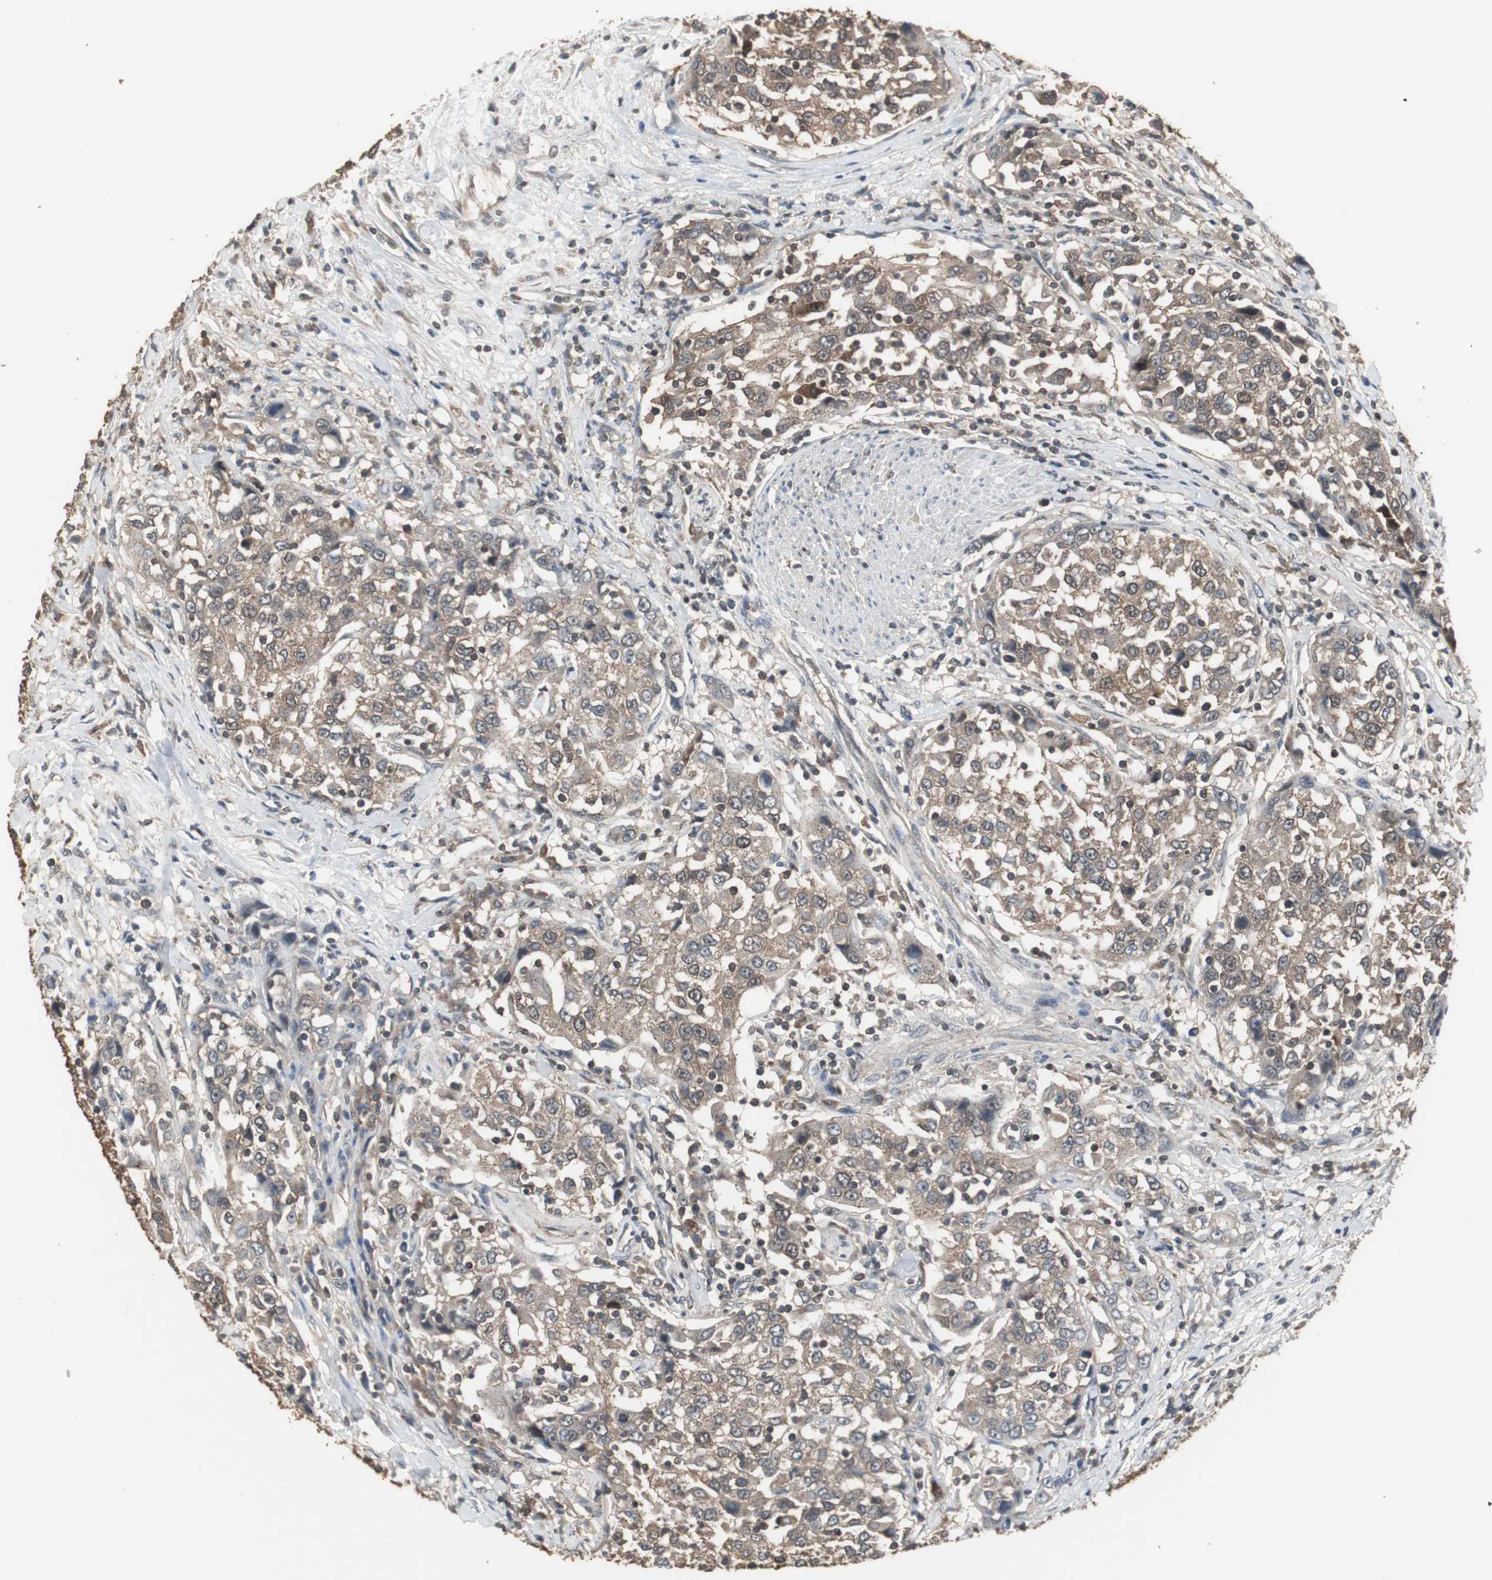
{"staining": {"intensity": "weak", "quantity": ">75%", "location": "cytoplasmic/membranous"}, "tissue": "urothelial cancer", "cell_type": "Tumor cells", "image_type": "cancer", "snomed": [{"axis": "morphology", "description": "Urothelial carcinoma, High grade"}, {"axis": "topography", "description": "Urinary bladder"}], "caption": "Immunohistochemical staining of human urothelial cancer displays low levels of weak cytoplasmic/membranous positivity in approximately >75% of tumor cells.", "gene": "HPRT1", "patient": {"sex": "female", "age": 80}}